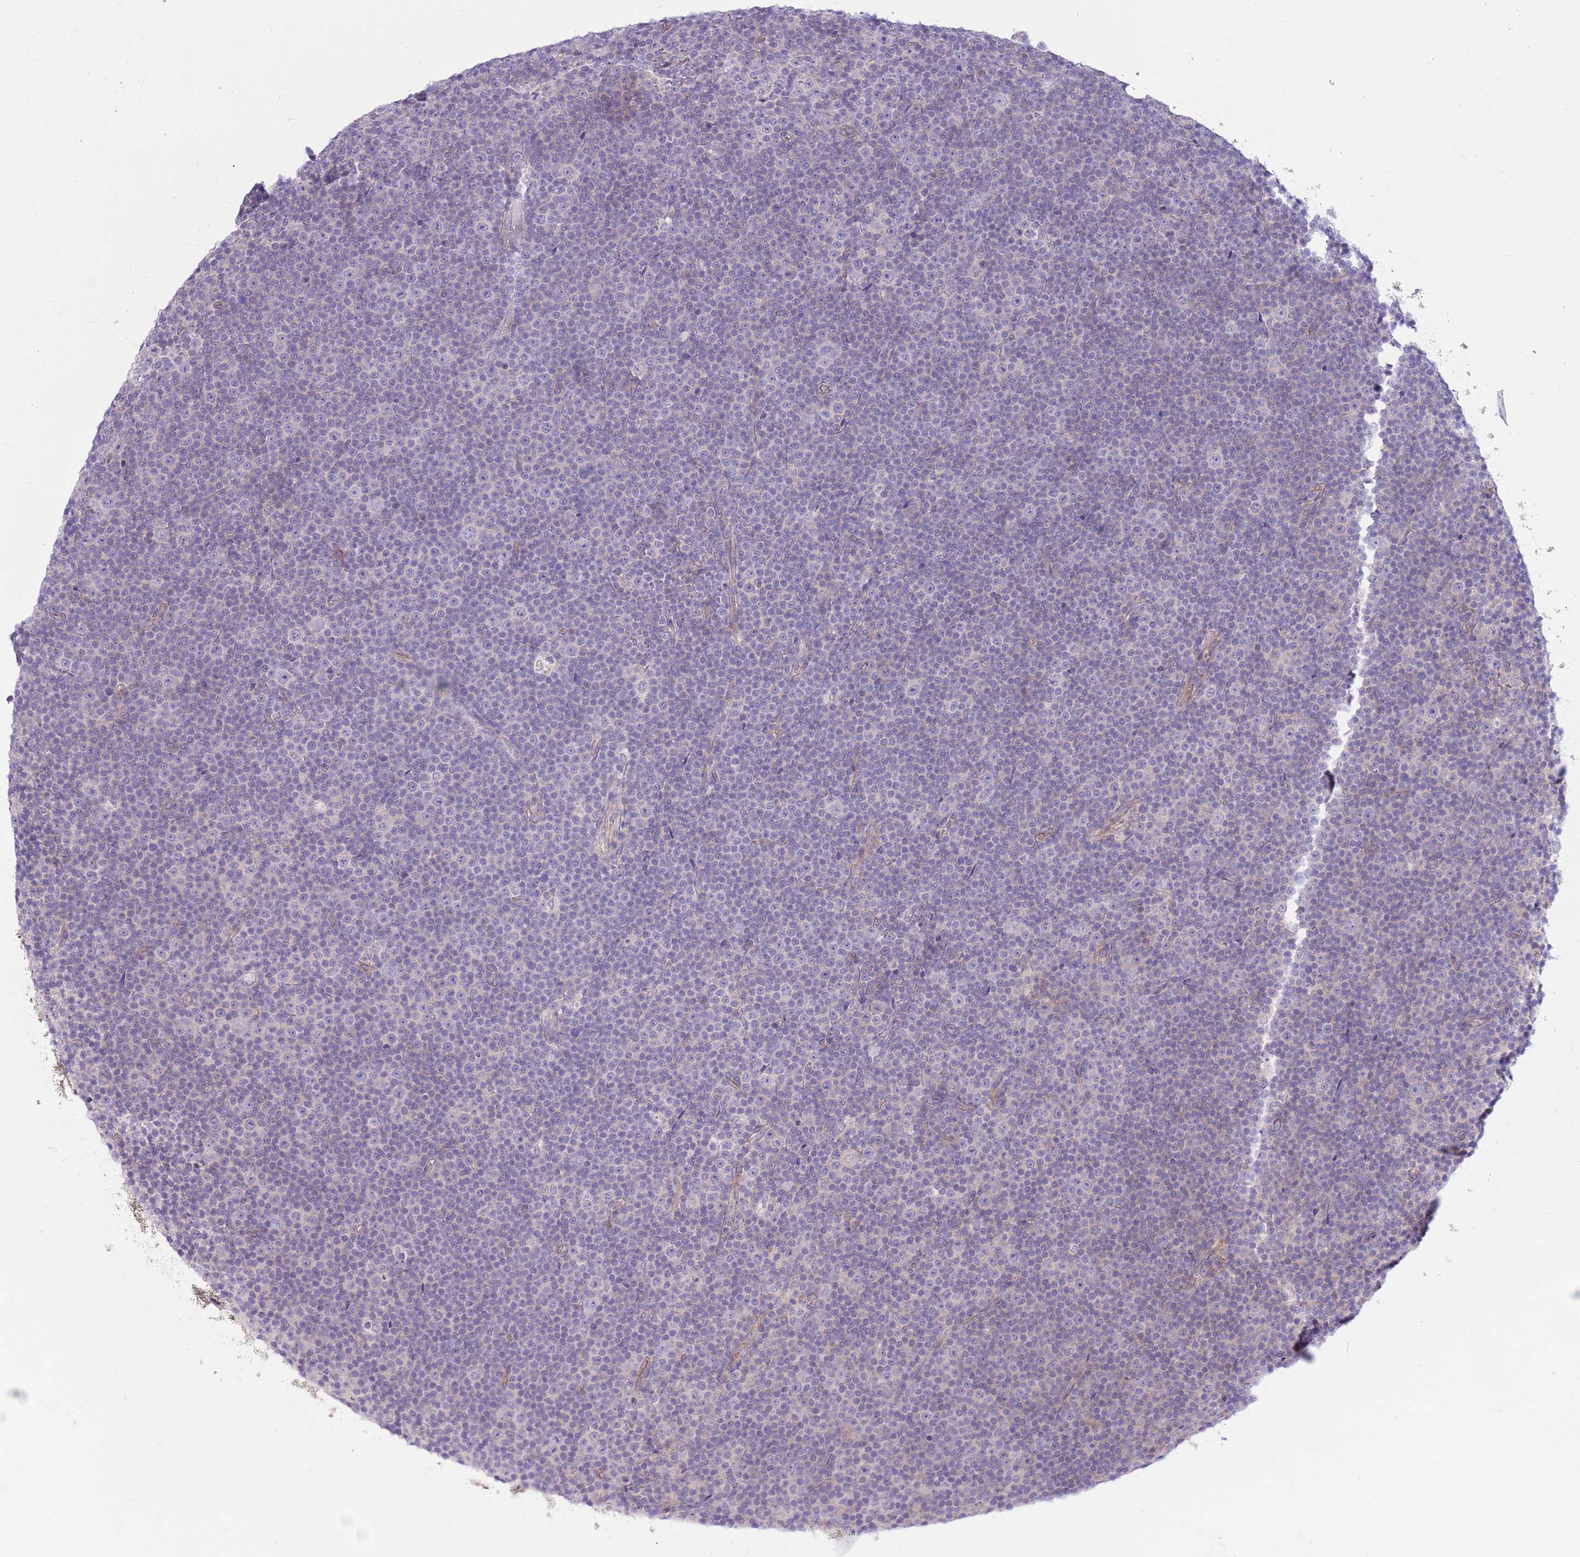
{"staining": {"intensity": "negative", "quantity": "none", "location": "none"}, "tissue": "lymphoma", "cell_type": "Tumor cells", "image_type": "cancer", "snomed": [{"axis": "morphology", "description": "Malignant lymphoma, non-Hodgkin's type, Low grade"}, {"axis": "topography", "description": "Lymph node"}], "caption": "This is an IHC photomicrograph of human low-grade malignant lymphoma, non-Hodgkin's type. There is no expression in tumor cells.", "gene": "PARP8", "patient": {"sex": "female", "age": 67}}